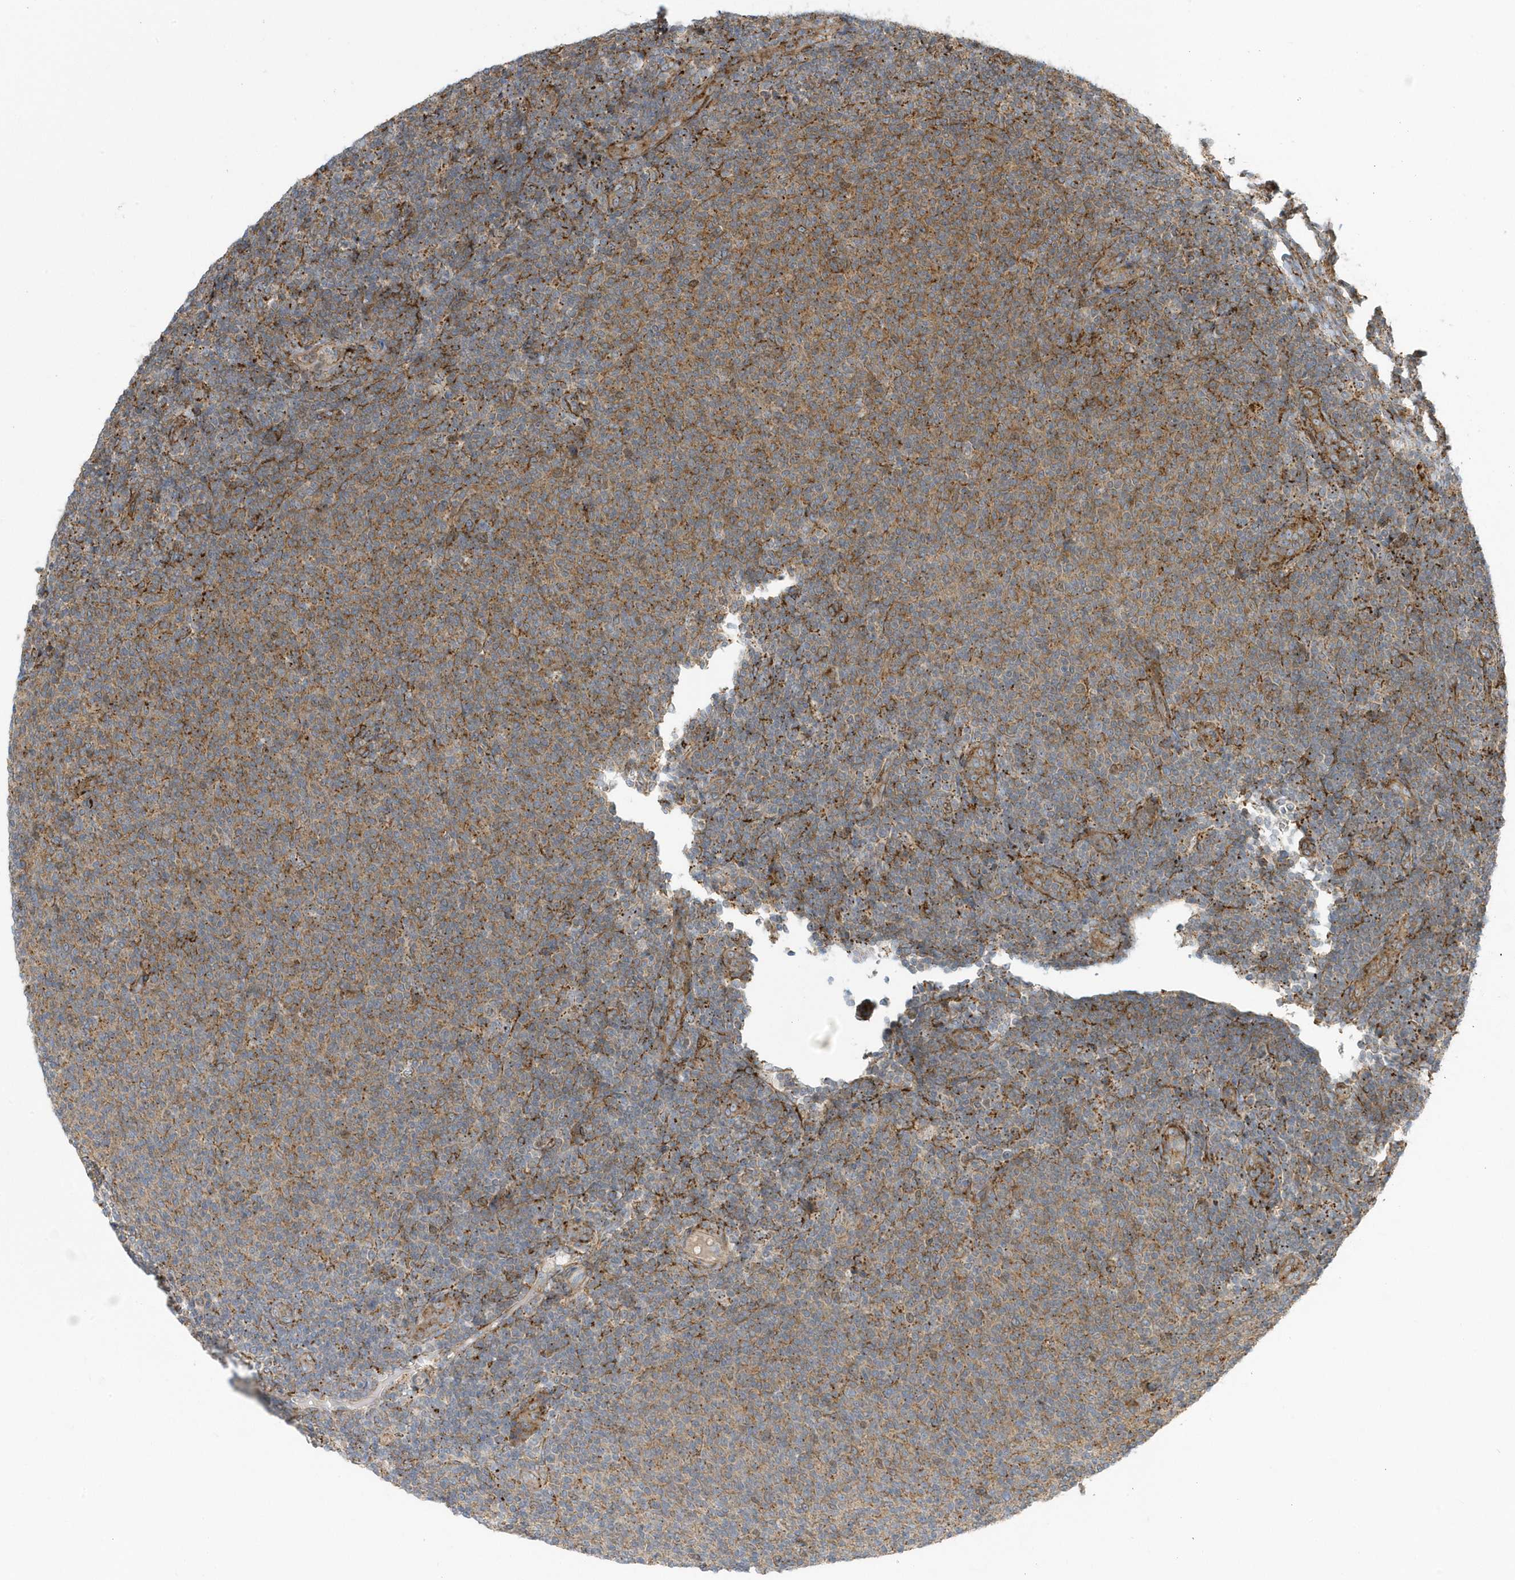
{"staining": {"intensity": "moderate", "quantity": ">75%", "location": "cytoplasmic/membranous"}, "tissue": "lymphoma", "cell_type": "Tumor cells", "image_type": "cancer", "snomed": [{"axis": "morphology", "description": "Malignant lymphoma, non-Hodgkin's type, Low grade"}, {"axis": "topography", "description": "Lymph node"}], "caption": "A micrograph of human lymphoma stained for a protein reveals moderate cytoplasmic/membranous brown staining in tumor cells. (brown staining indicates protein expression, while blue staining denotes nuclei).", "gene": "HRH4", "patient": {"sex": "male", "age": 66}}